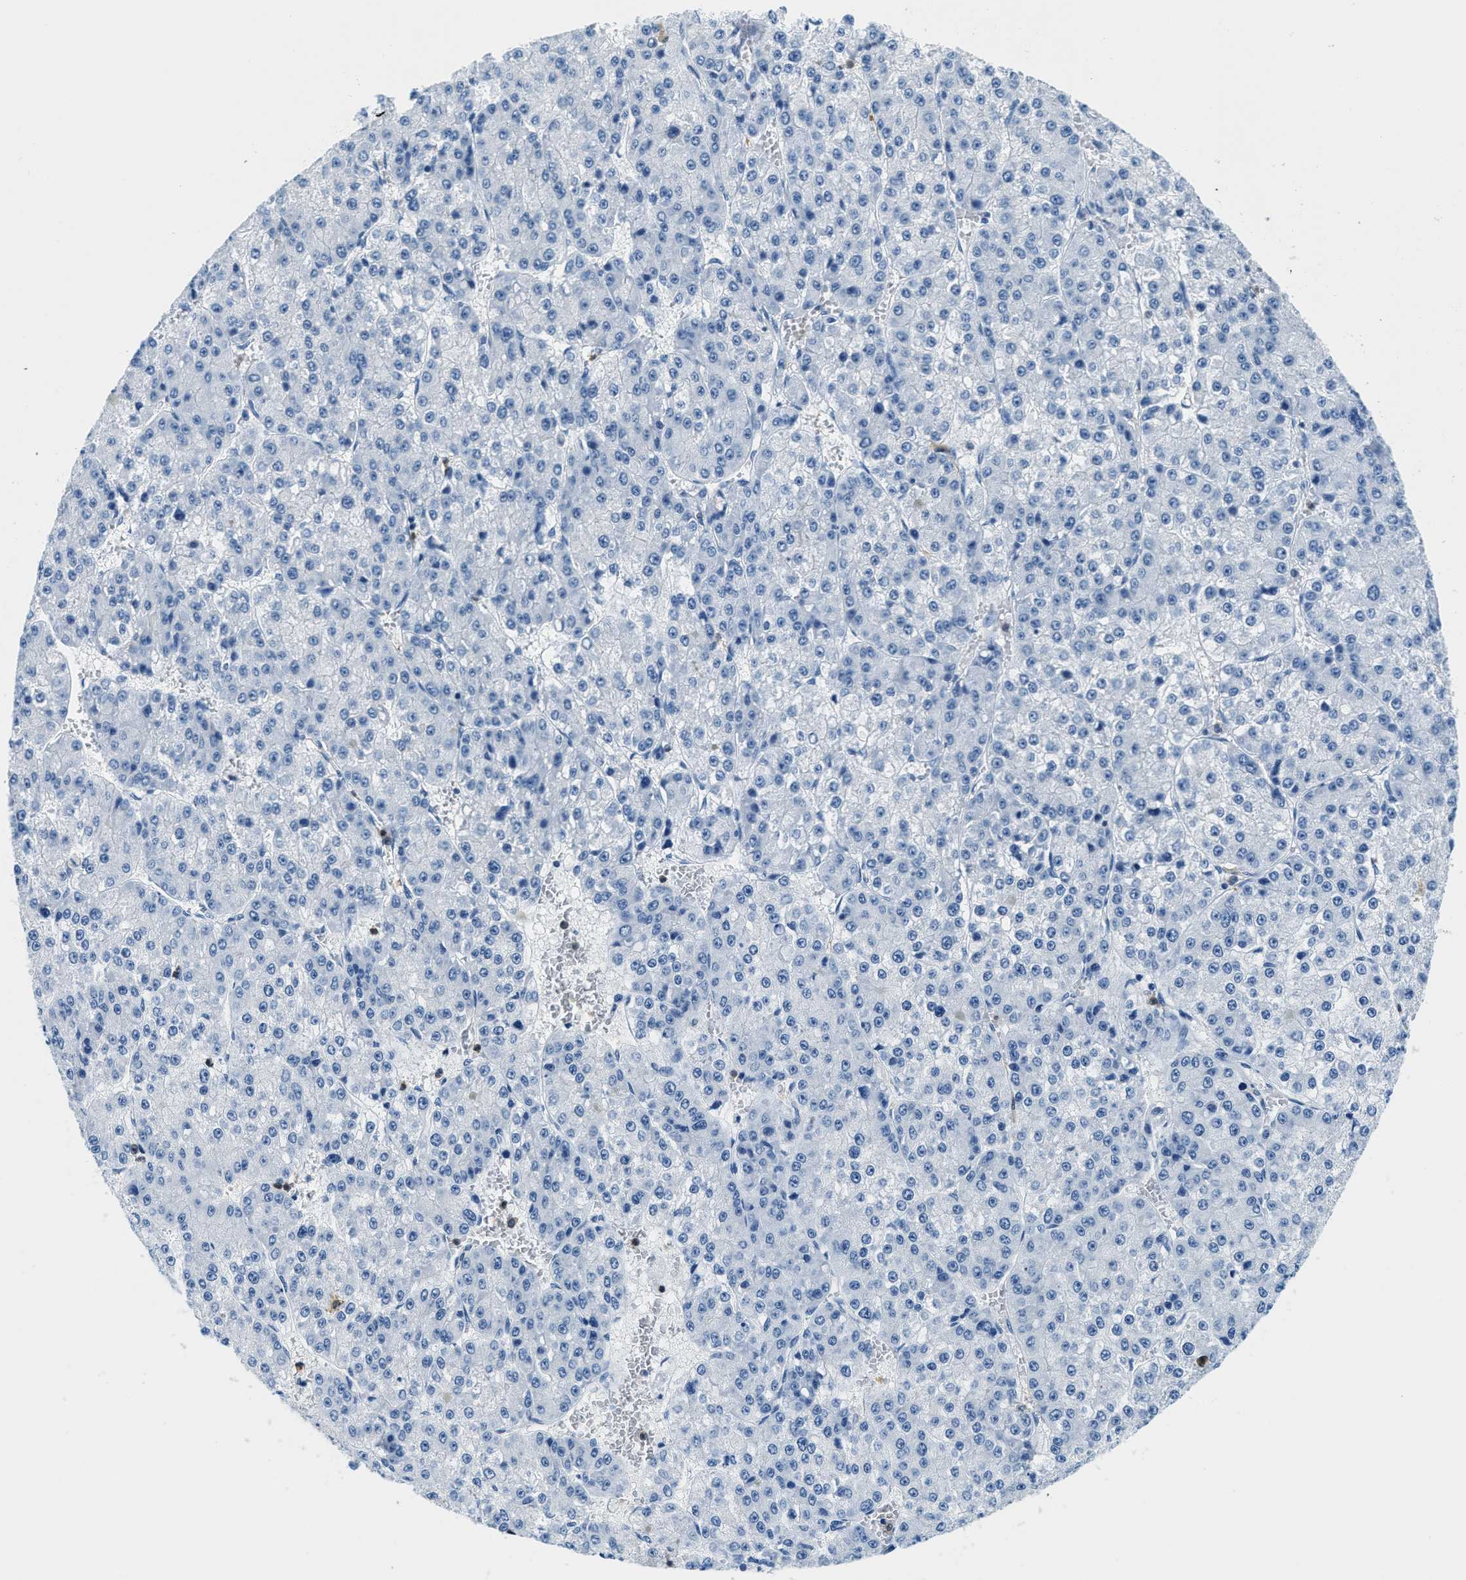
{"staining": {"intensity": "negative", "quantity": "none", "location": "none"}, "tissue": "liver cancer", "cell_type": "Tumor cells", "image_type": "cancer", "snomed": [{"axis": "morphology", "description": "Carcinoma, Hepatocellular, NOS"}, {"axis": "topography", "description": "Liver"}], "caption": "Tumor cells are negative for brown protein staining in hepatocellular carcinoma (liver).", "gene": "CAPG", "patient": {"sex": "female", "age": 73}}